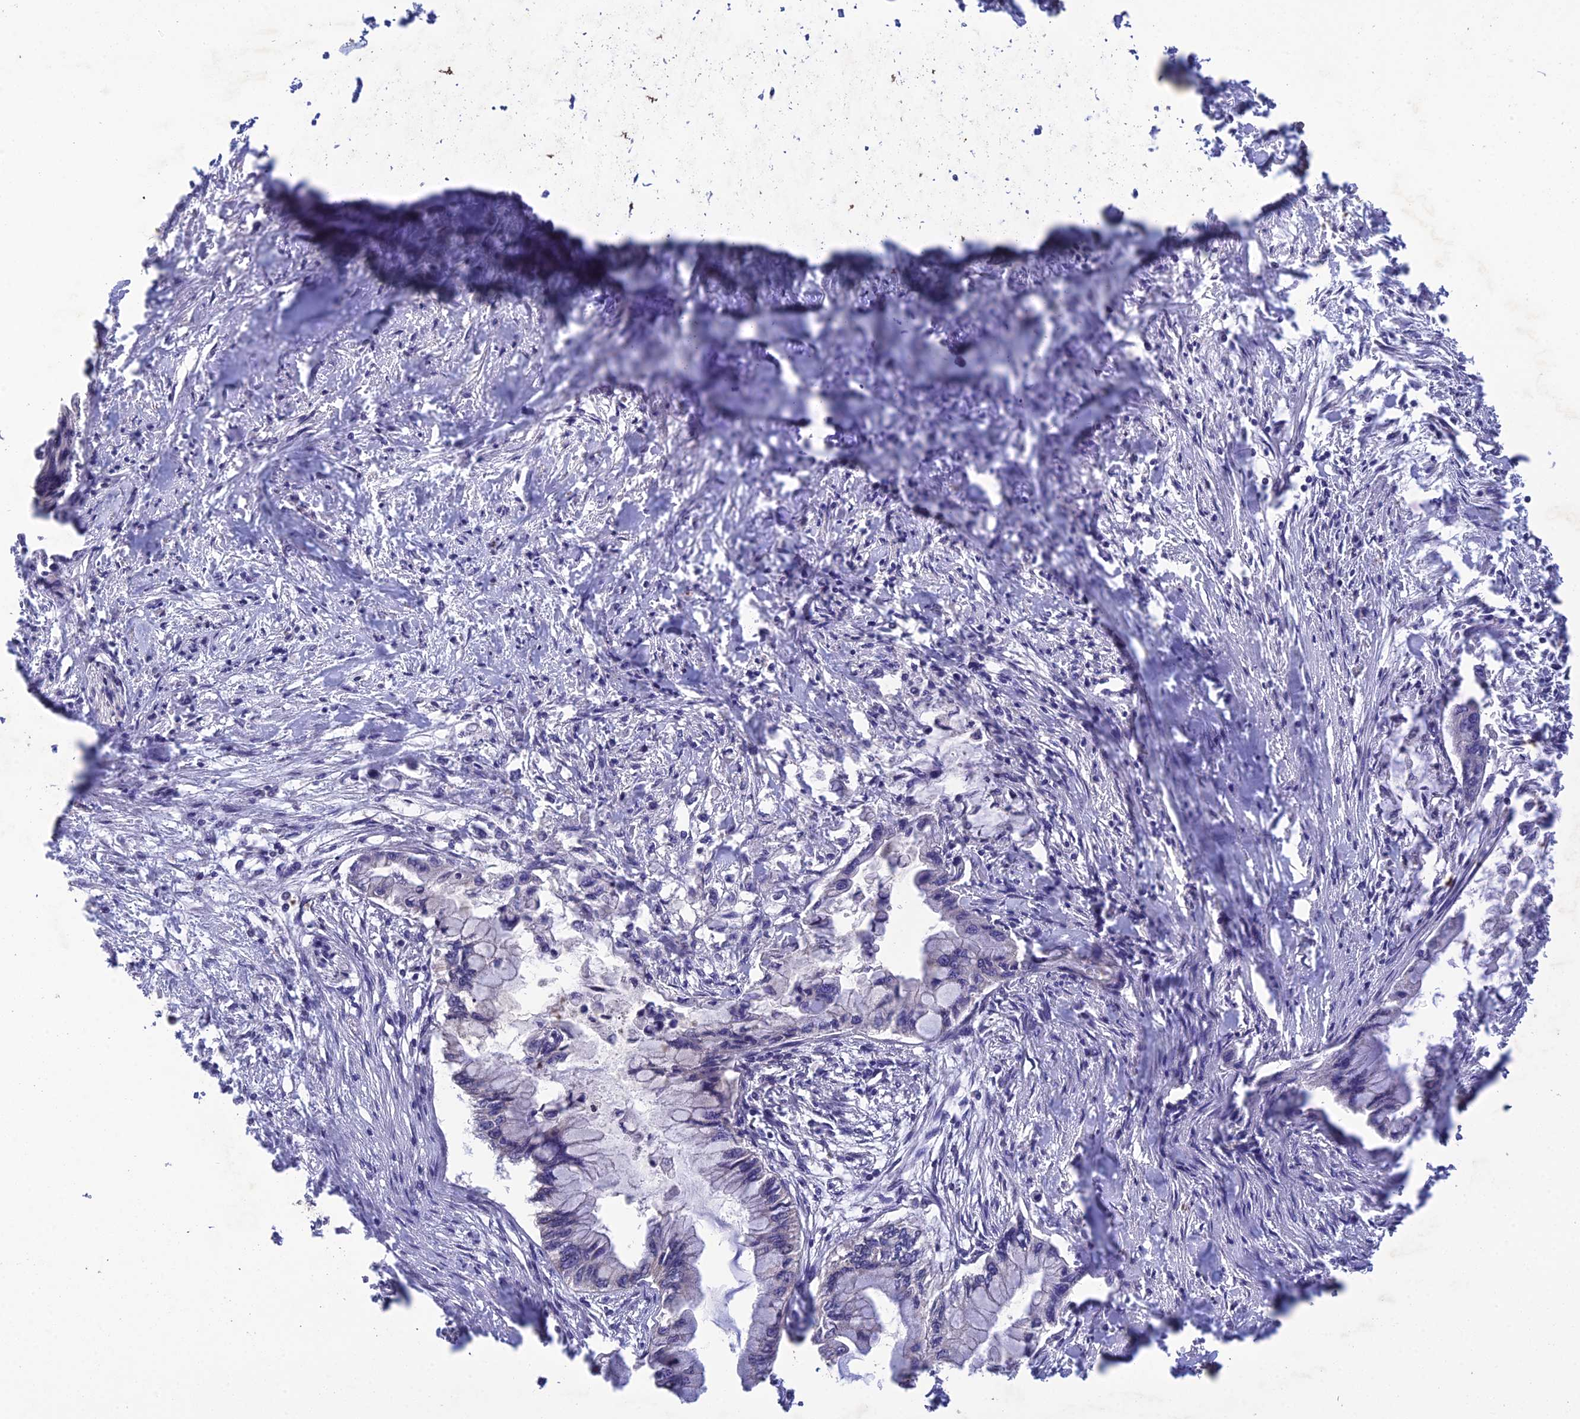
{"staining": {"intensity": "weak", "quantity": "<25%", "location": "cytoplasmic/membranous"}, "tissue": "pancreatic cancer", "cell_type": "Tumor cells", "image_type": "cancer", "snomed": [{"axis": "morphology", "description": "Adenocarcinoma, NOS"}, {"axis": "topography", "description": "Pancreas"}], "caption": "A high-resolution micrograph shows IHC staining of adenocarcinoma (pancreatic), which shows no significant positivity in tumor cells.", "gene": "SLC39A13", "patient": {"sex": "male", "age": 48}}